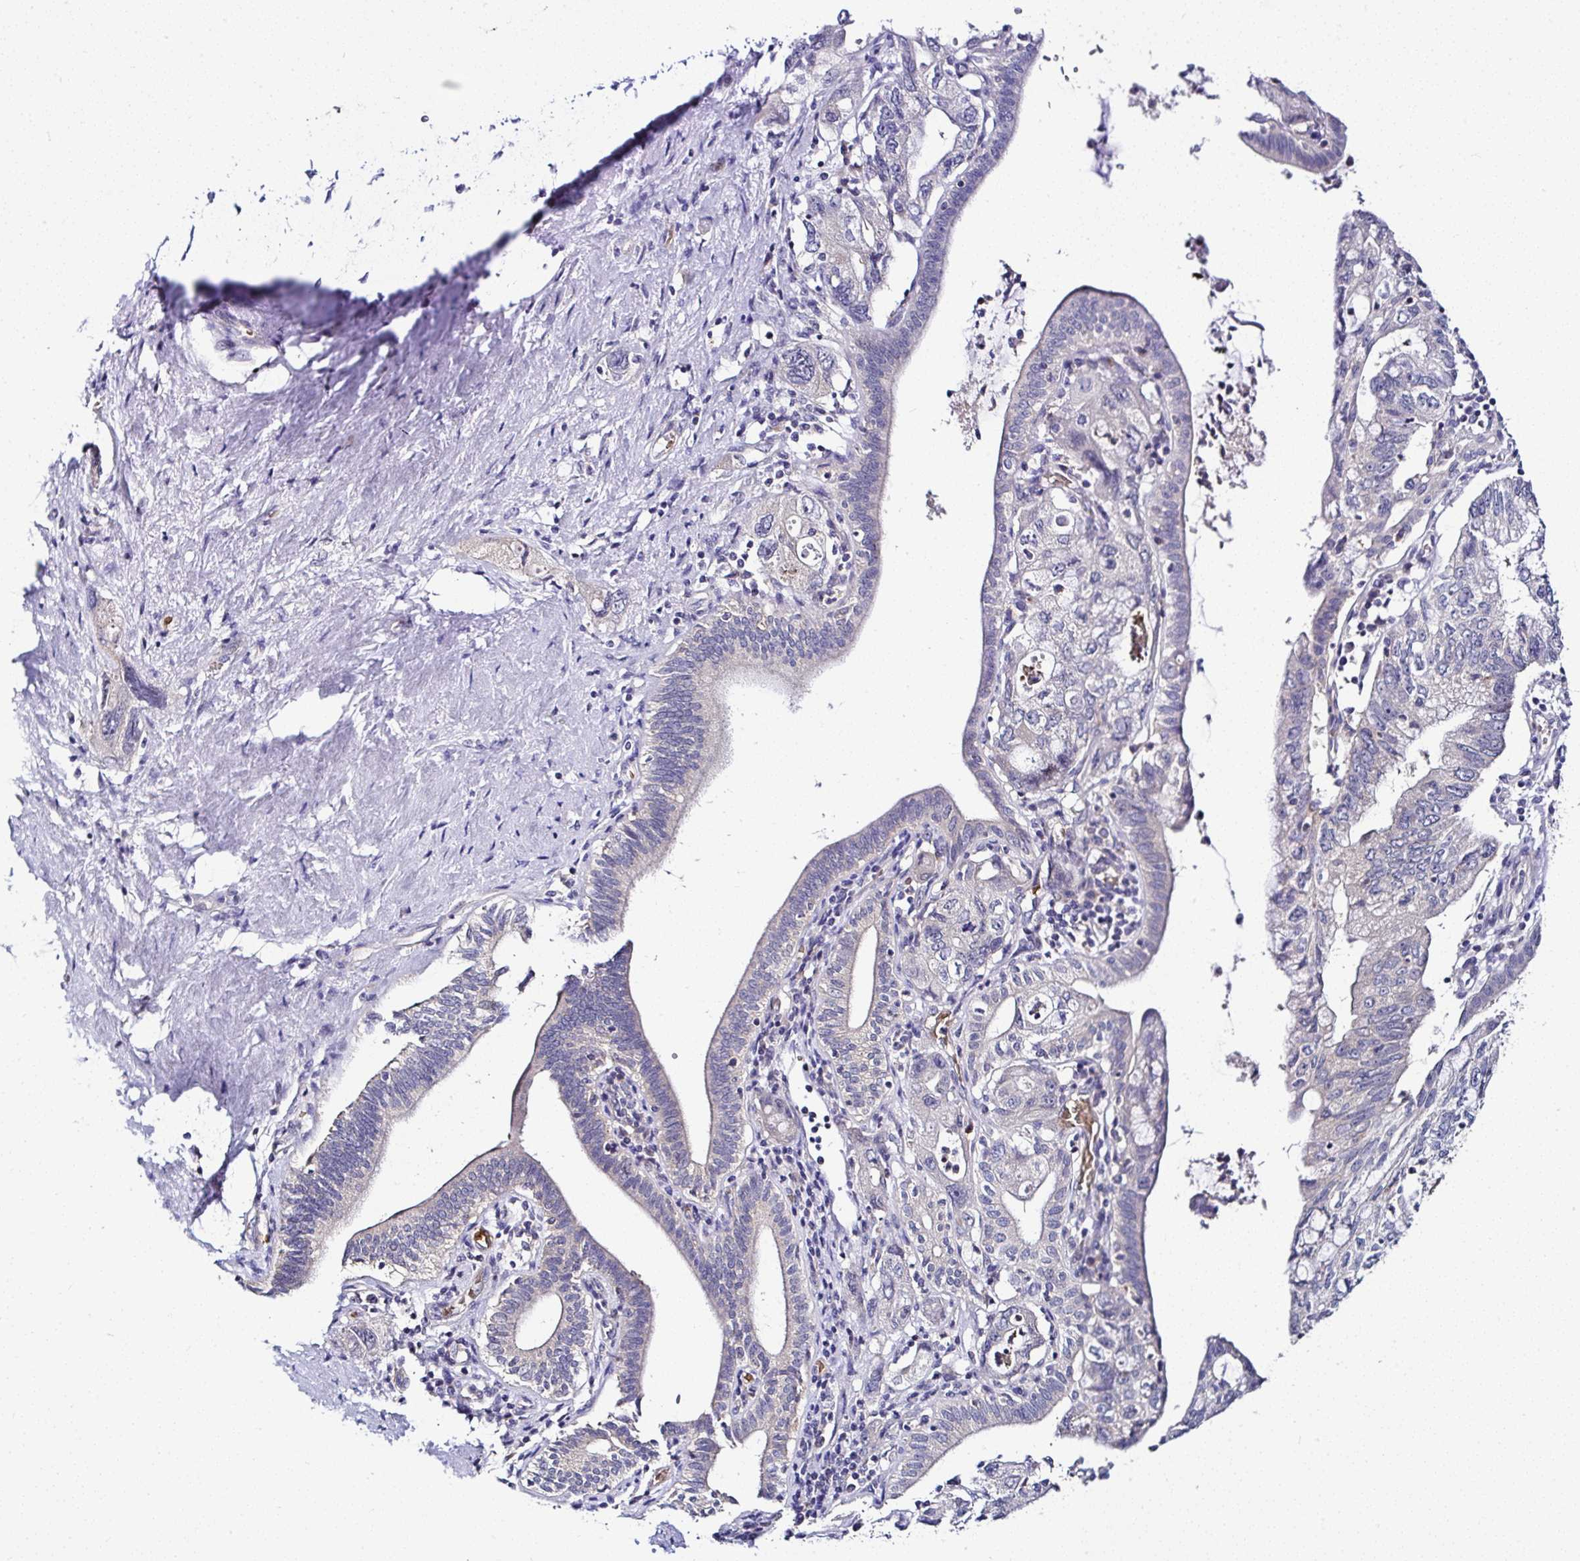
{"staining": {"intensity": "negative", "quantity": "none", "location": "none"}, "tissue": "pancreatic cancer", "cell_type": "Tumor cells", "image_type": "cancer", "snomed": [{"axis": "morphology", "description": "Adenocarcinoma, NOS"}, {"axis": "topography", "description": "Pancreas"}], "caption": "The histopathology image exhibits no staining of tumor cells in pancreatic adenocarcinoma. (Stains: DAB (3,3'-diaminobenzidine) immunohistochemistry (IHC) with hematoxylin counter stain, Microscopy: brightfield microscopy at high magnification).", "gene": "DEPDC5", "patient": {"sex": "female", "age": 73}}